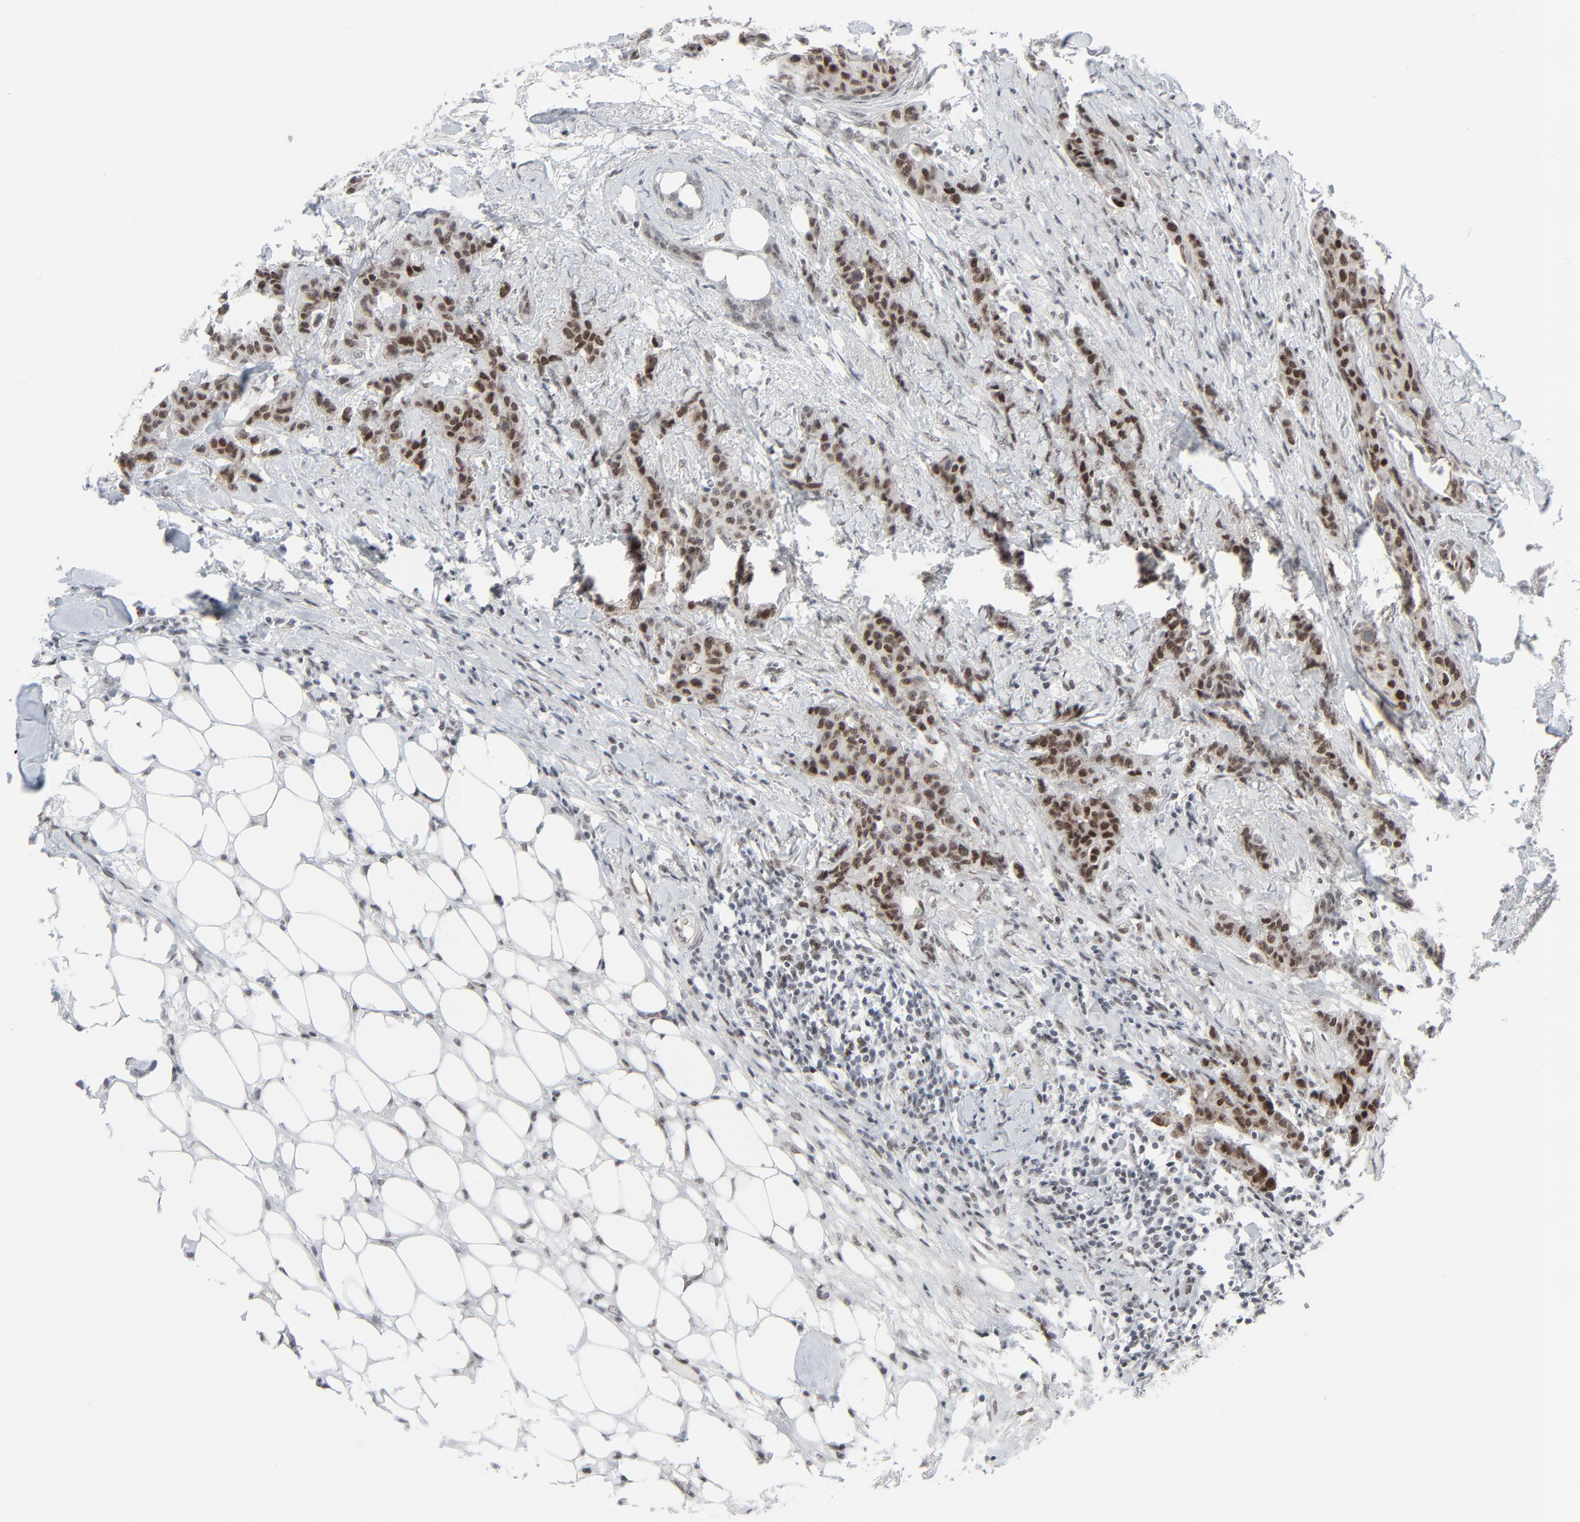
{"staining": {"intensity": "moderate", "quantity": ">75%", "location": "nuclear"}, "tissue": "breast cancer", "cell_type": "Tumor cells", "image_type": "cancer", "snomed": [{"axis": "morphology", "description": "Duct carcinoma"}, {"axis": "topography", "description": "Breast"}], "caption": "Immunohistochemistry photomicrograph of breast invasive ductal carcinoma stained for a protein (brown), which exhibits medium levels of moderate nuclear staining in approximately >75% of tumor cells.", "gene": "FBXO28", "patient": {"sex": "female", "age": 40}}